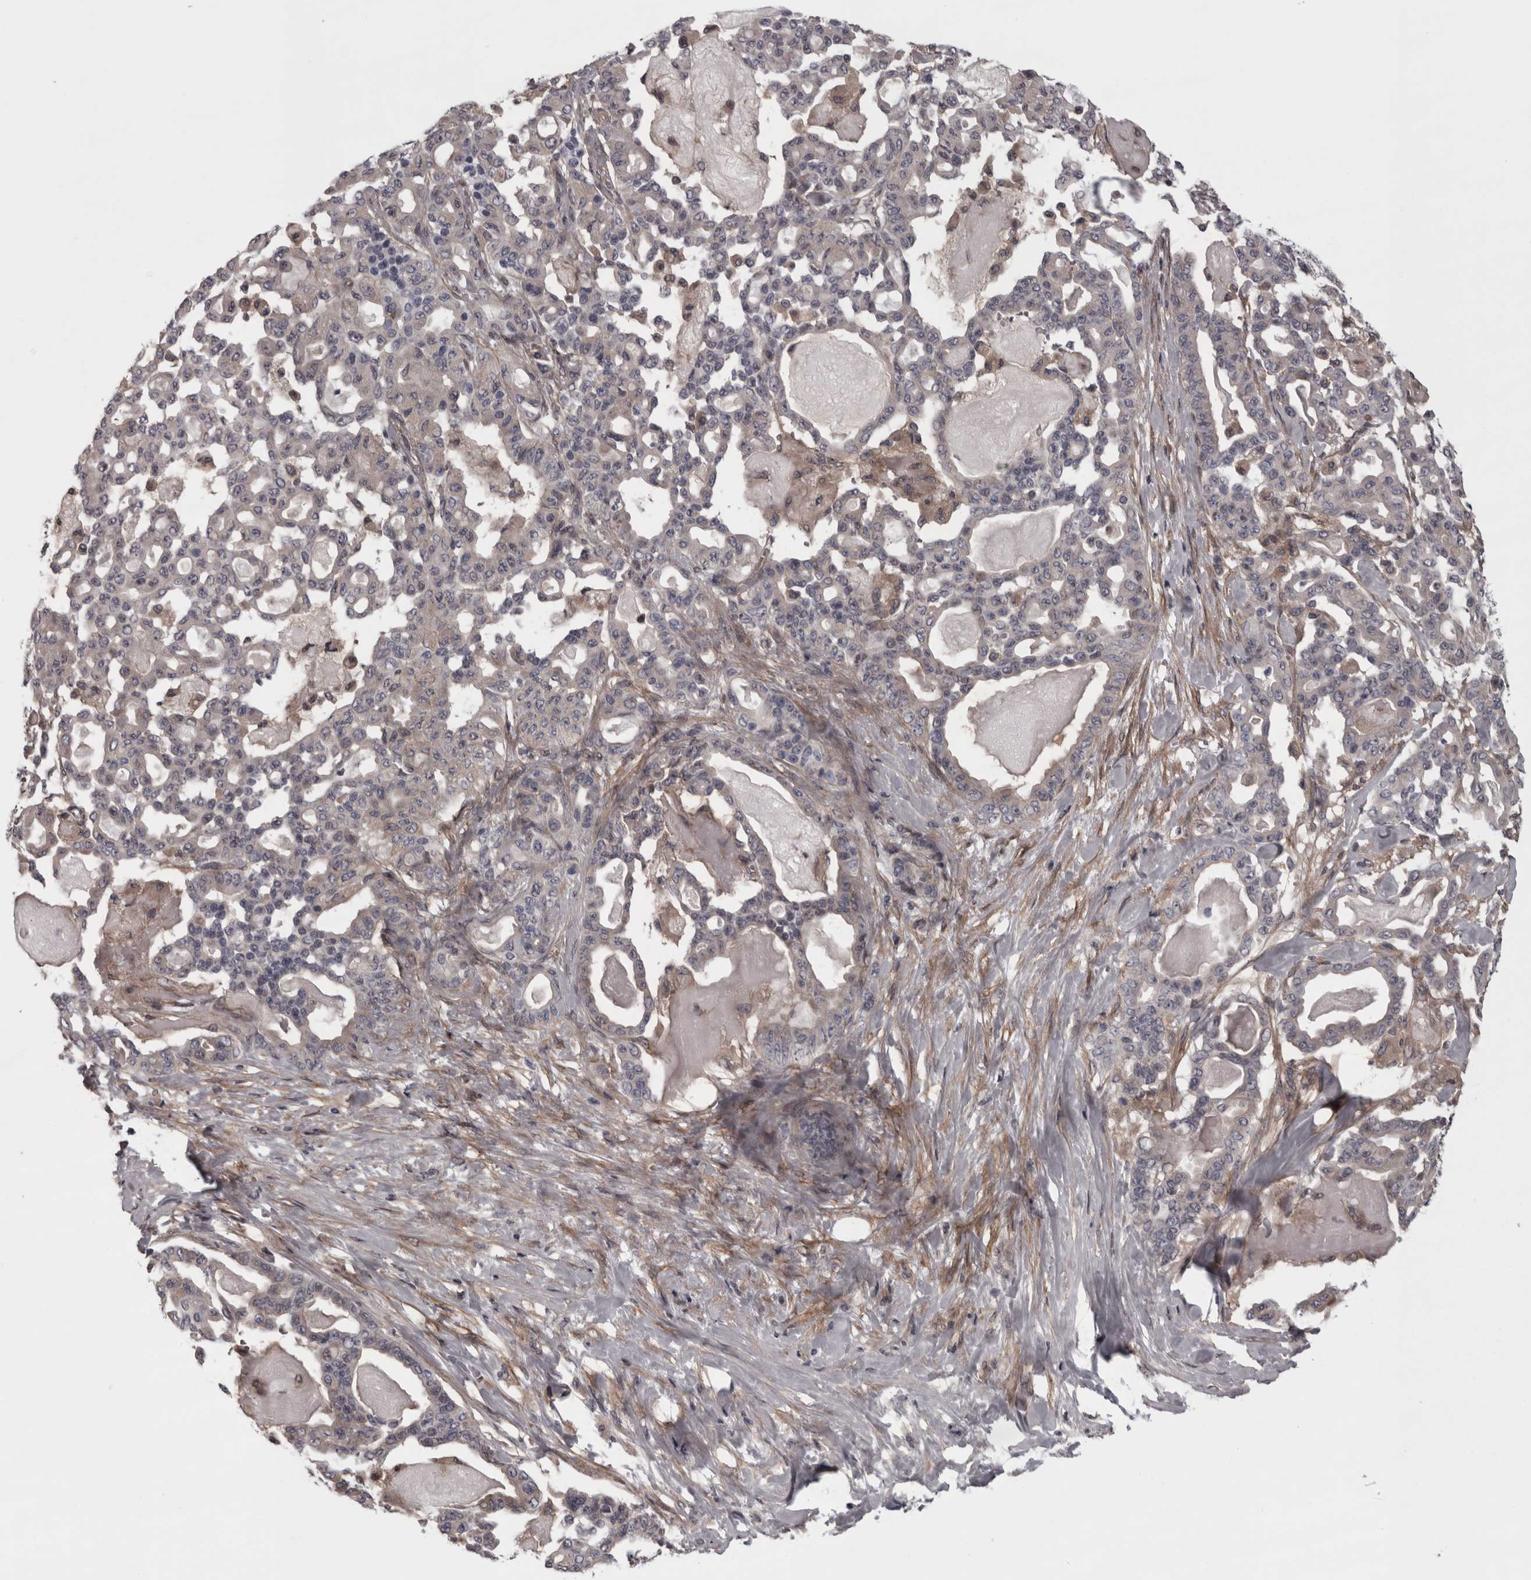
{"staining": {"intensity": "weak", "quantity": "<25%", "location": "cytoplasmic/membranous"}, "tissue": "pancreatic cancer", "cell_type": "Tumor cells", "image_type": "cancer", "snomed": [{"axis": "morphology", "description": "Adenocarcinoma, NOS"}, {"axis": "topography", "description": "Pancreas"}], "caption": "Tumor cells are negative for protein expression in human pancreatic cancer (adenocarcinoma).", "gene": "RSU1", "patient": {"sex": "male", "age": 63}}